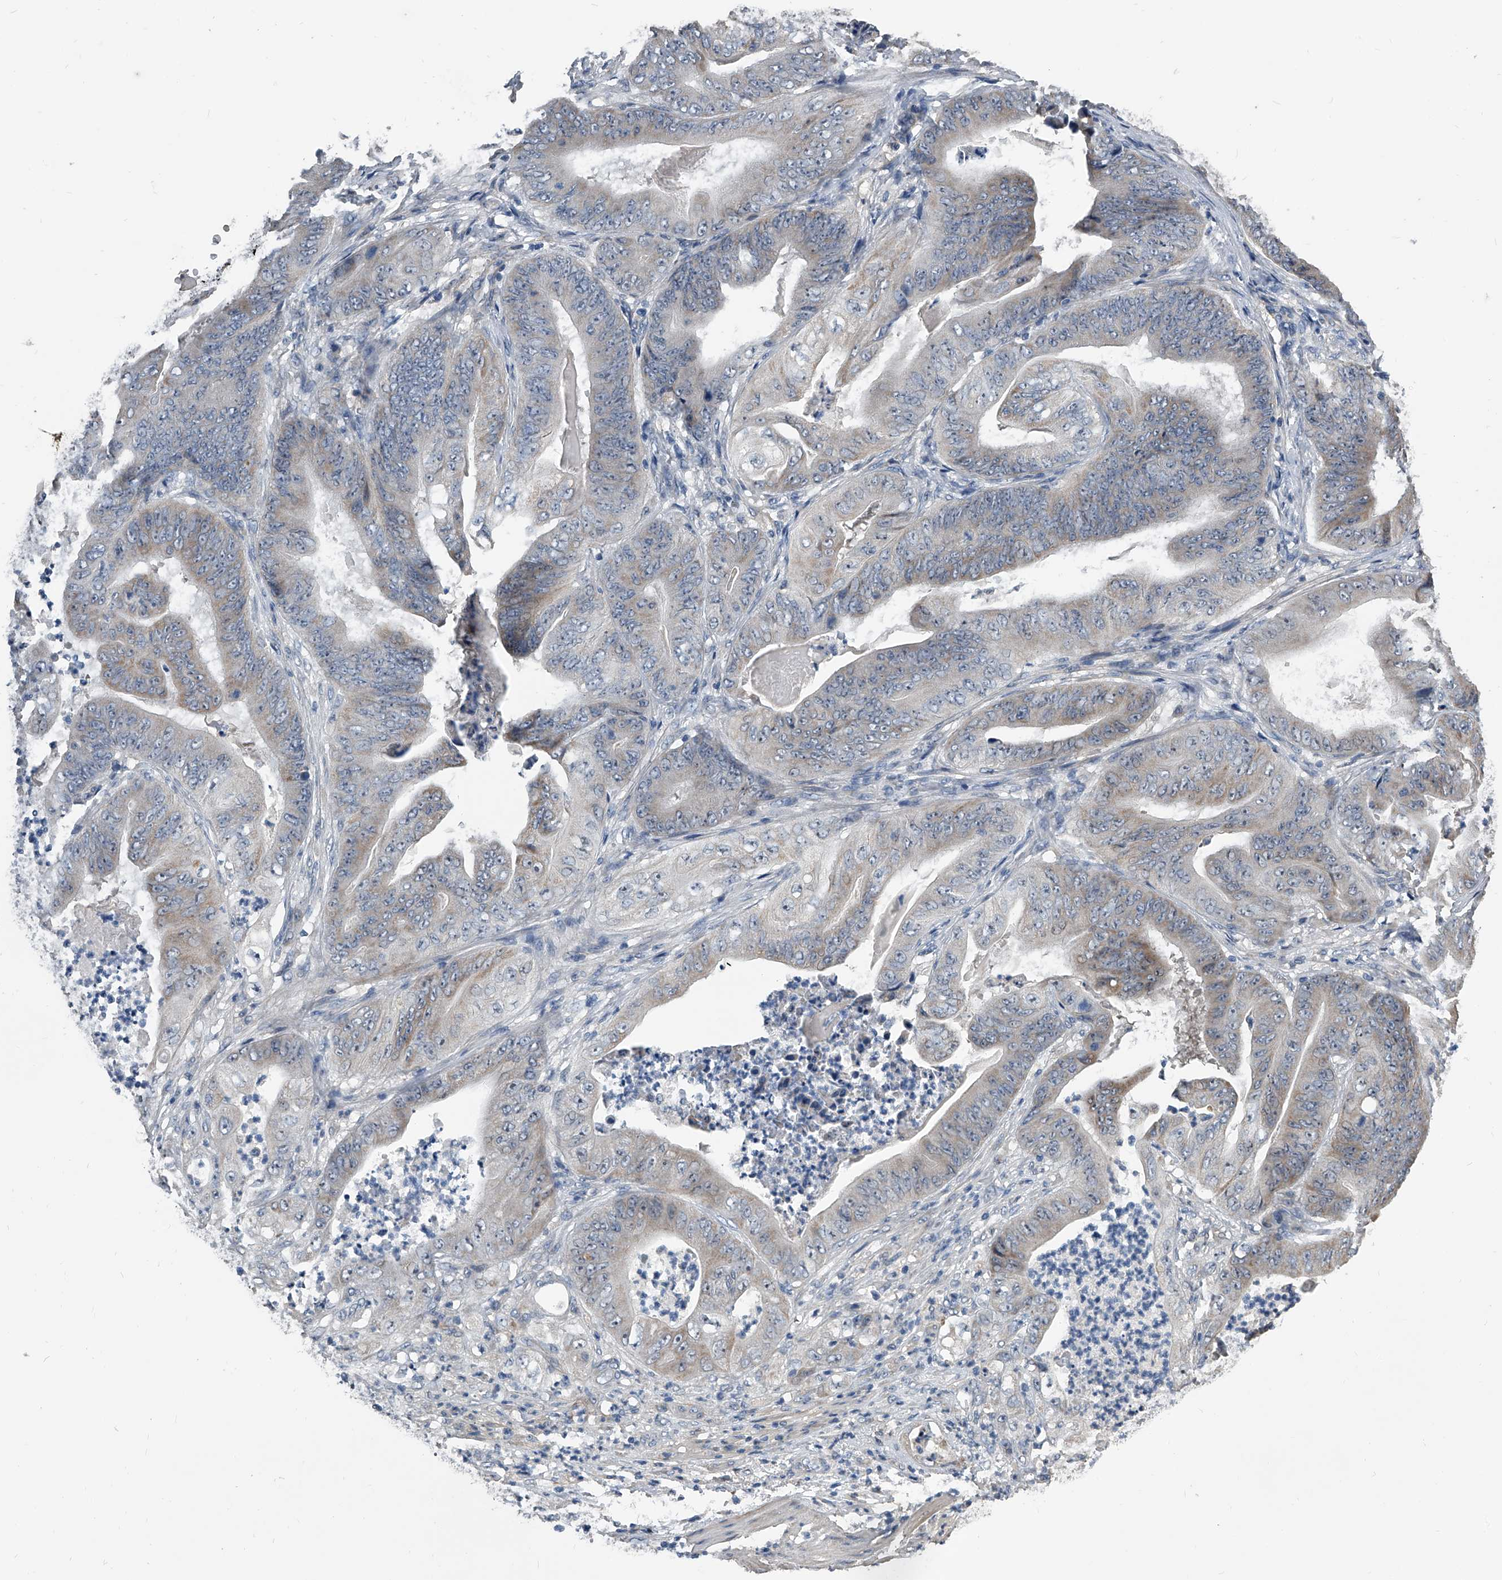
{"staining": {"intensity": "weak", "quantity": "25%-75%", "location": "cytoplasmic/membranous"}, "tissue": "stomach cancer", "cell_type": "Tumor cells", "image_type": "cancer", "snomed": [{"axis": "morphology", "description": "Adenocarcinoma, NOS"}, {"axis": "topography", "description": "Stomach"}], "caption": "The immunohistochemical stain highlights weak cytoplasmic/membranous positivity in tumor cells of stomach adenocarcinoma tissue.", "gene": "PHACTR1", "patient": {"sex": "female", "age": 73}}